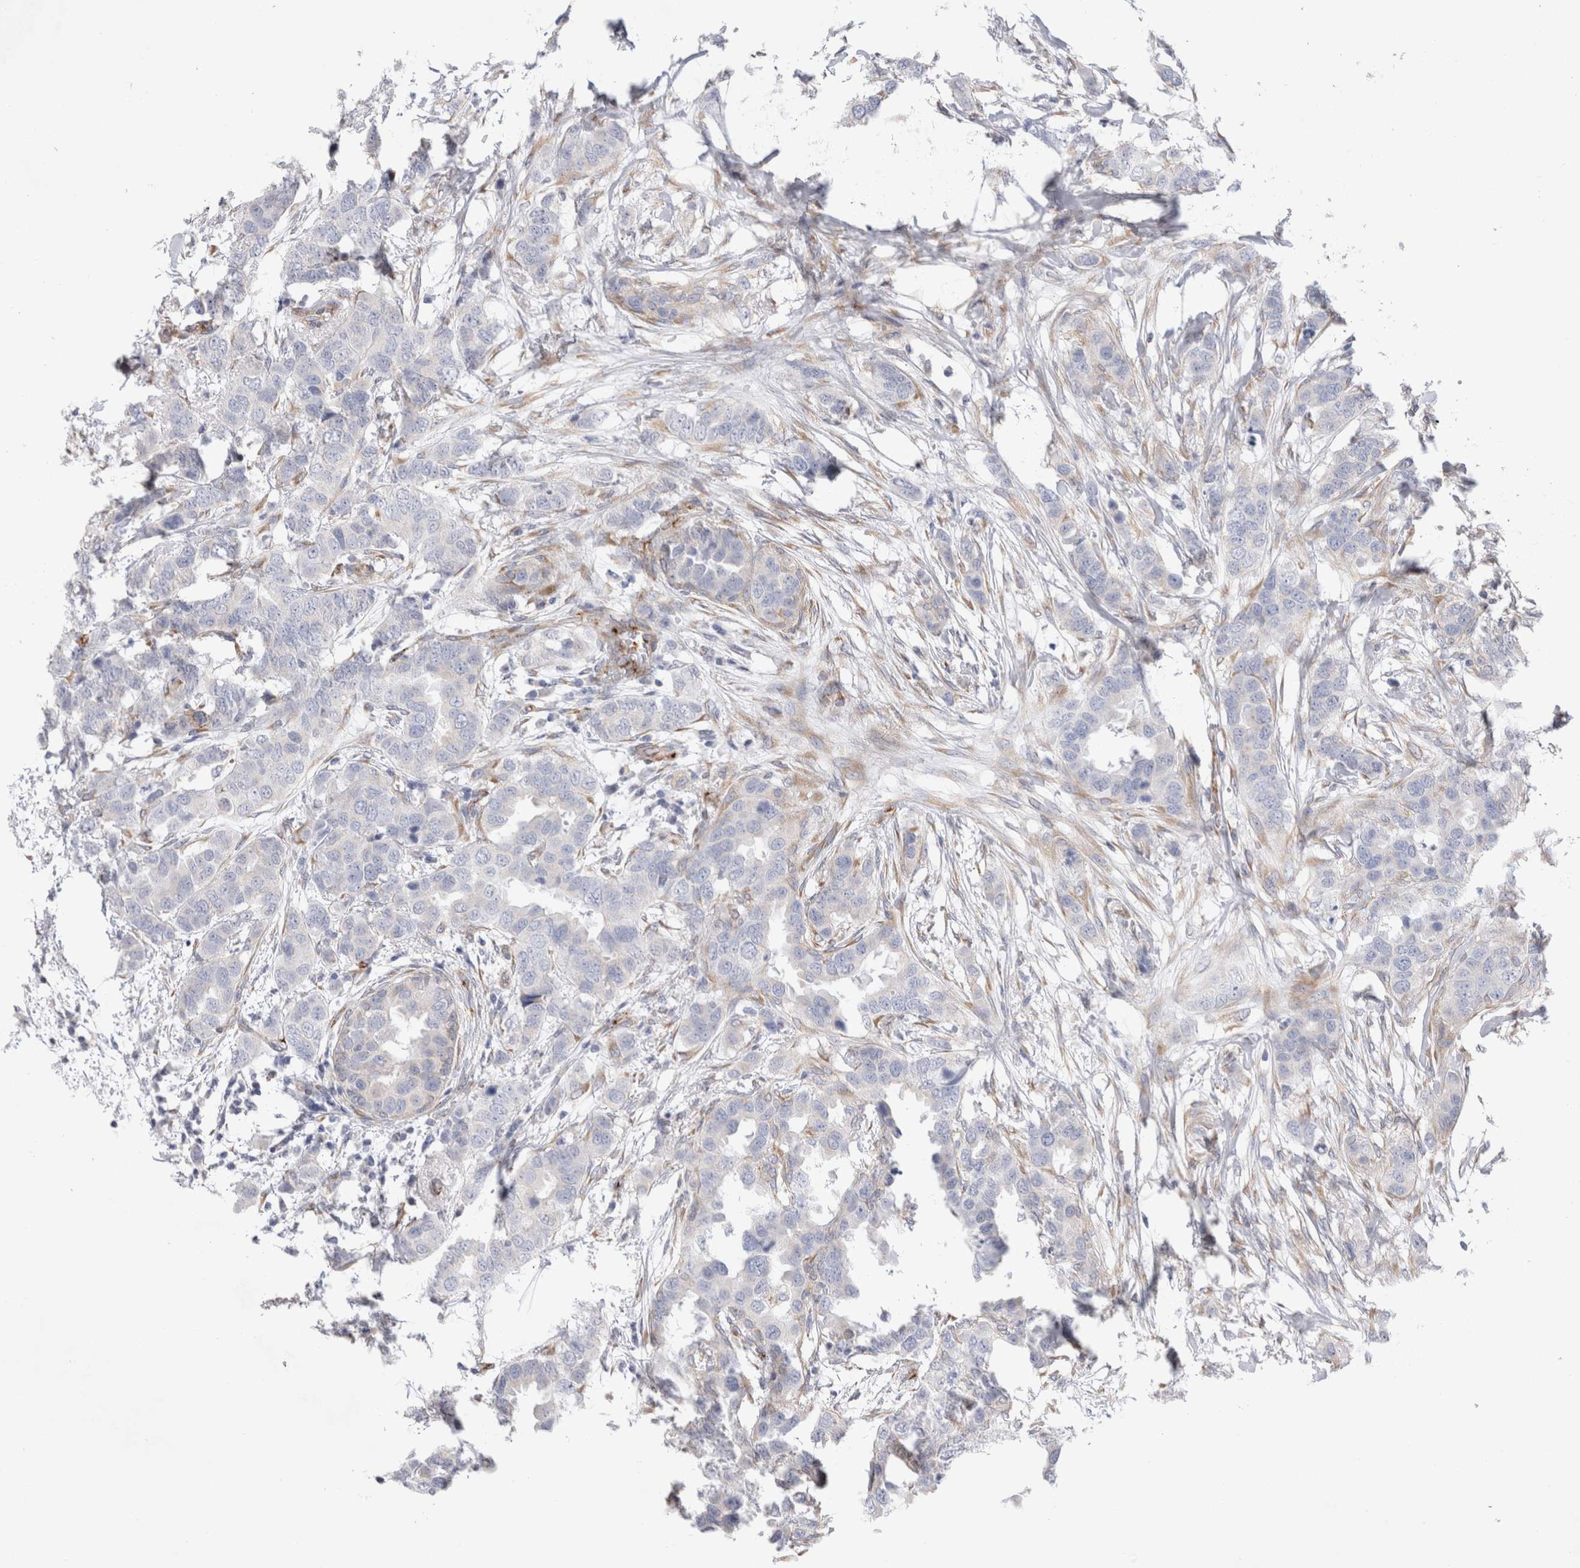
{"staining": {"intensity": "weak", "quantity": "<25%", "location": "cytoplasmic/membranous"}, "tissue": "breast cancer", "cell_type": "Tumor cells", "image_type": "cancer", "snomed": [{"axis": "morphology", "description": "Duct carcinoma"}, {"axis": "topography", "description": "Breast"}], "caption": "This photomicrograph is of breast intraductal carcinoma stained with immunohistochemistry to label a protein in brown with the nuclei are counter-stained blue. There is no staining in tumor cells.", "gene": "CNPY4", "patient": {"sex": "female", "age": 50}}